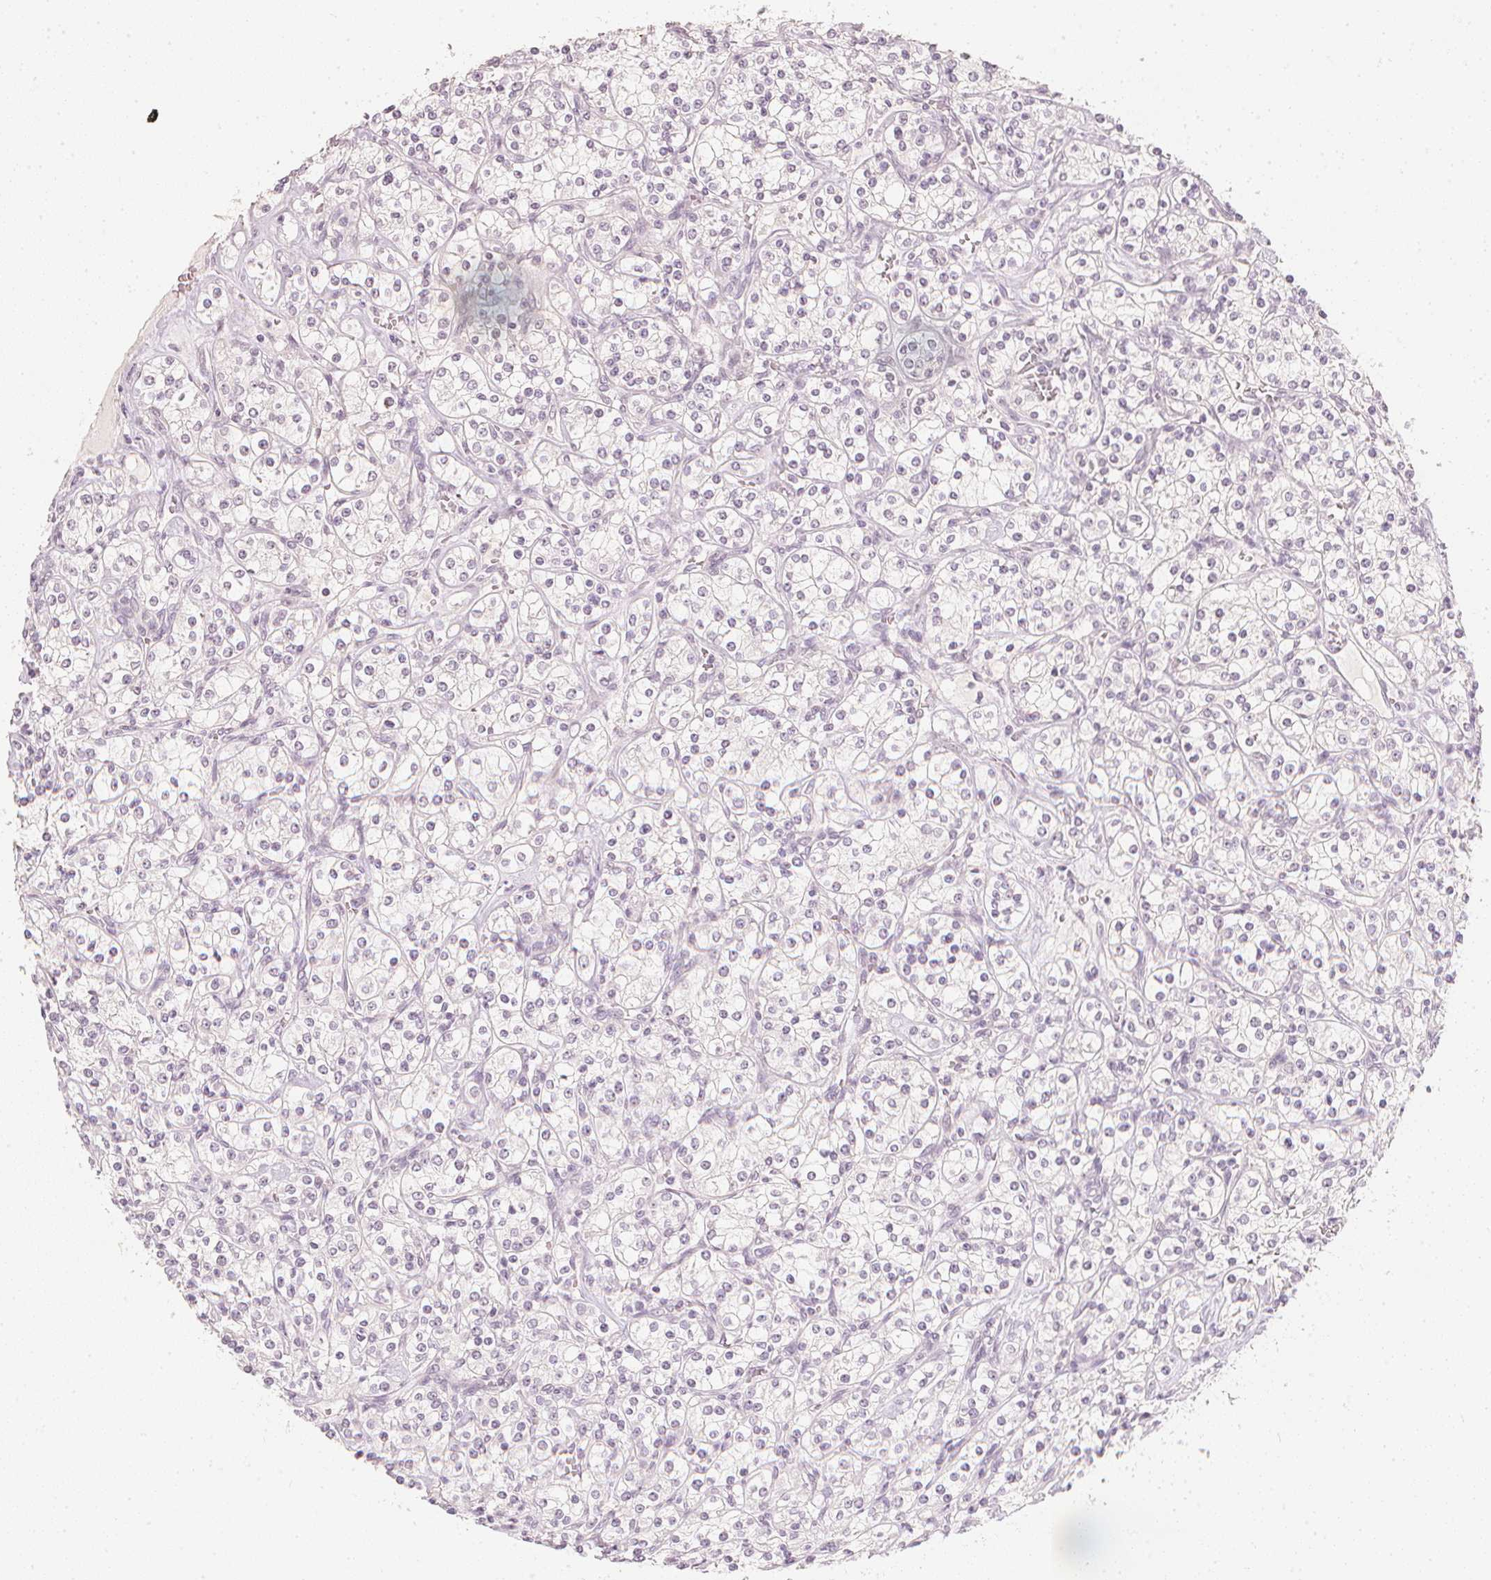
{"staining": {"intensity": "negative", "quantity": "none", "location": "none"}, "tissue": "renal cancer", "cell_type": "Tumor cells", "image_type": "cancer", "snomed": [{"axis": "morphology", "description": "Adenocarcinoma, NOS"}, {"axis": "topography", "description": "Kidney"}], "caption": "Histopathology image shows no significant protein positivity in tumor cells of adenocarcinoma (renal). The staining was performed using DAB to visualize the protein expression in brown, while the nuclei were stained in blue with hematoxylin (Magnification: 20x).", "gene": "CALB1", "patient": {"sex": "male", "age": 77}}